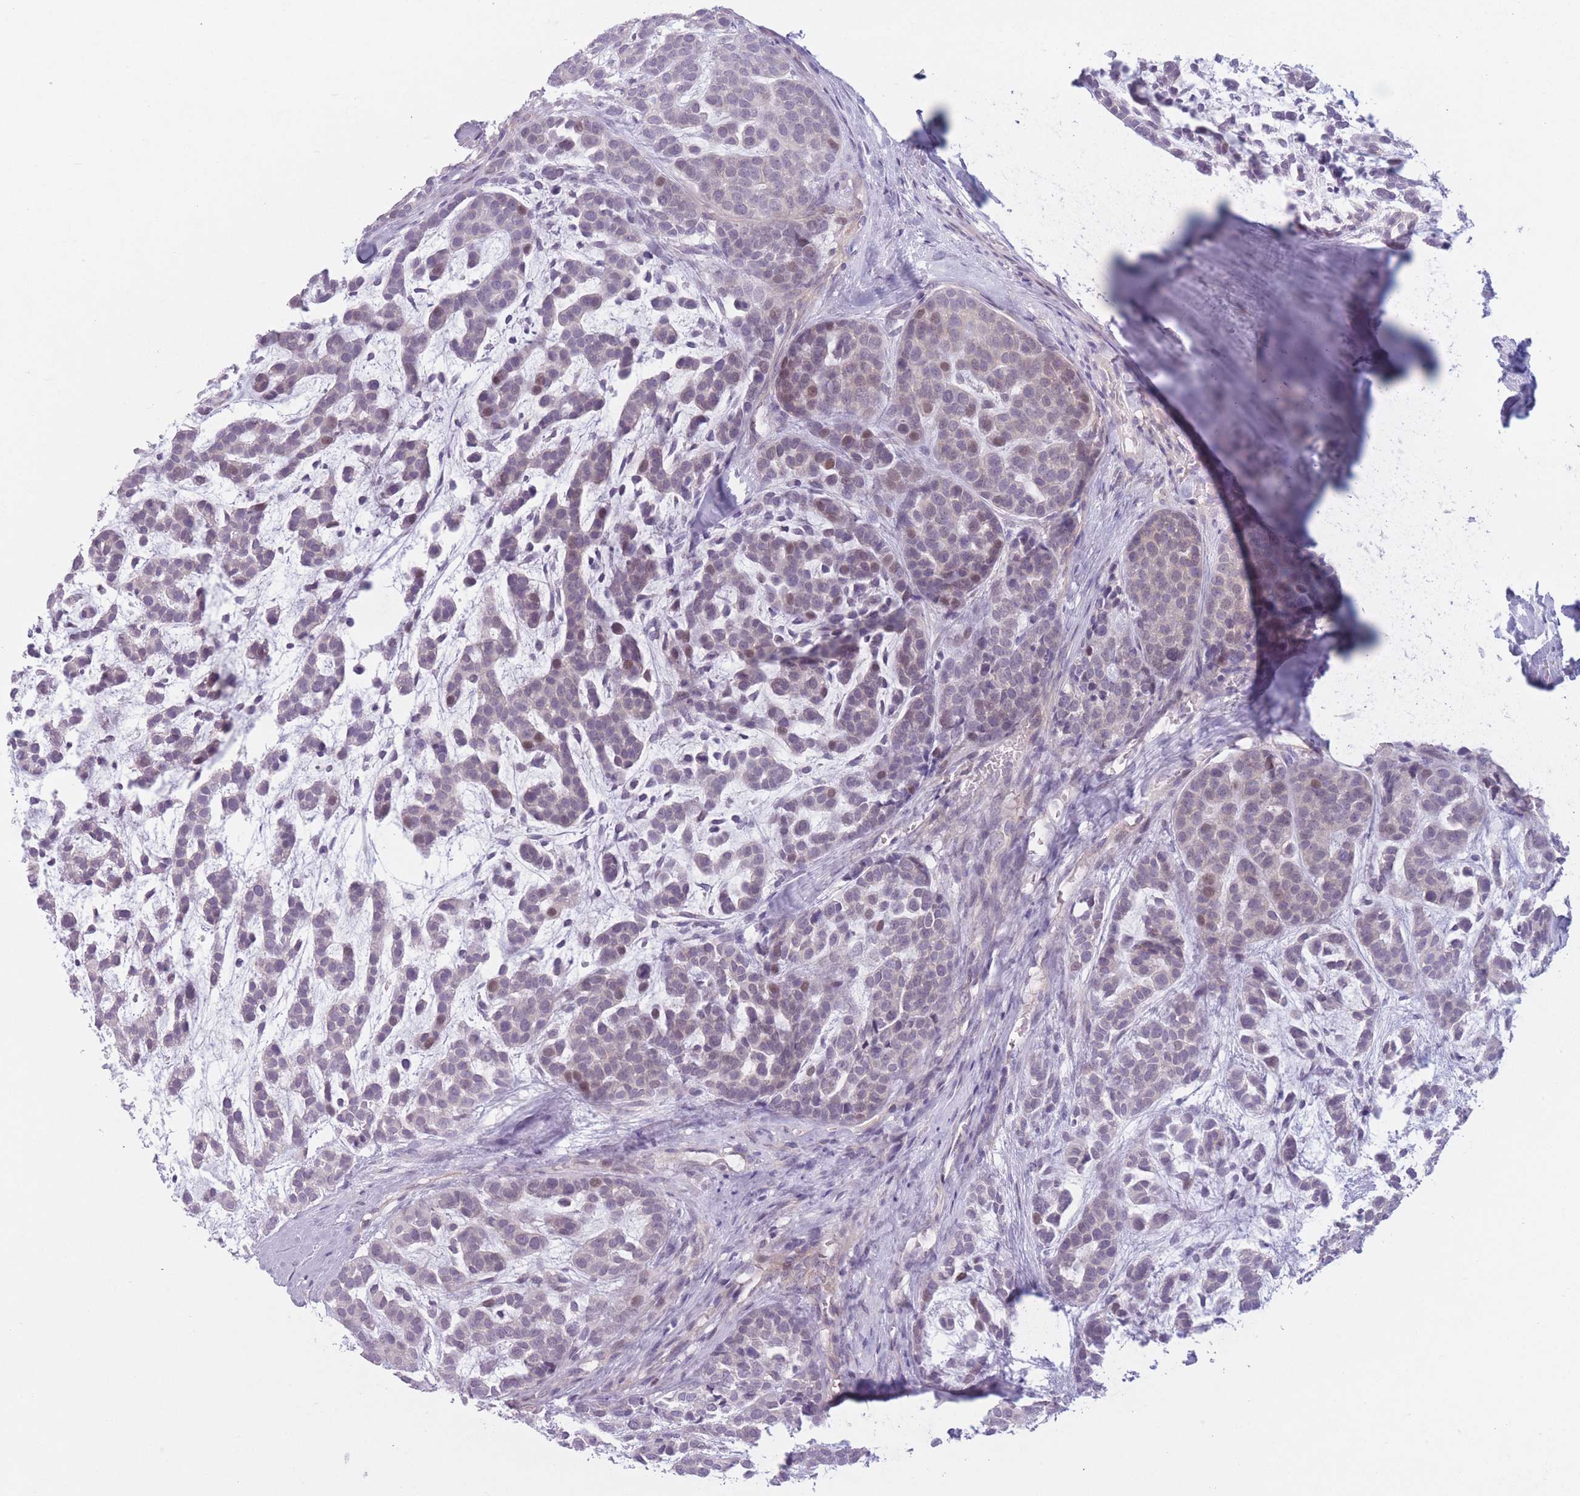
{"staining": {"intensity": "moderate", "quantity": "<25%", "location": "nuclear"}, "tissue": "head and neck cancer", "cell_type": "Tumor cells", "image_type": "cancer", "snomed": [{"axis": "morphology", "description": "Adenocarcinoma, NOS"}, {"axis": "morphology", "description": "Adenoma, NOS"}, {"axis": "topography", "description": "Head-Neck"}], "caption": "DAB (3,3'-diaminobenzidine) immunohistochemical staining of adenoma (head and neck) shows moderate nuclear protein positivity in approximately <25% of tumor cells.", "gene": "ZNF439", "patient": {"sex": "female", "age": 55}}